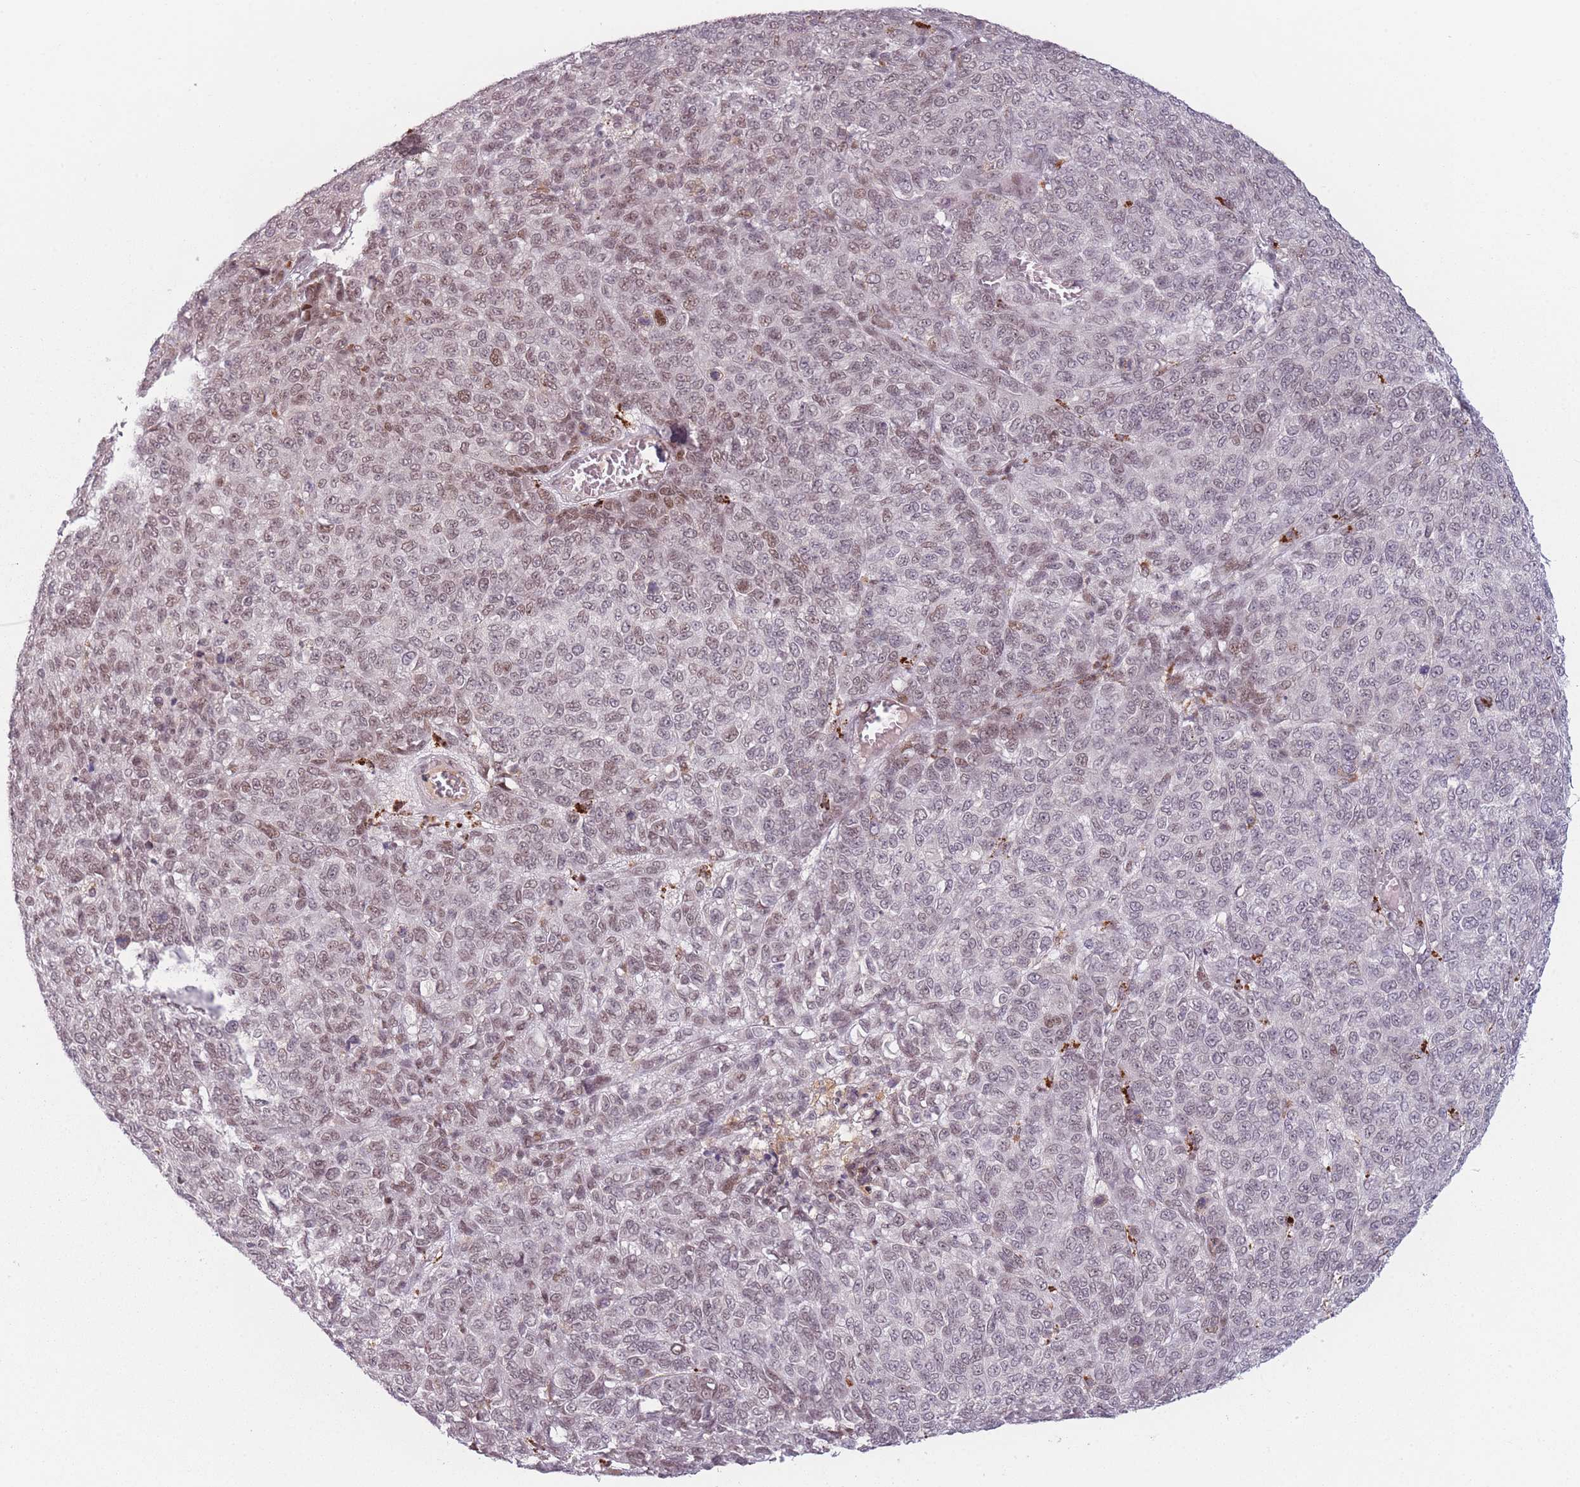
{"staining": {"intensity": "moderate", "quantity": "25%-75%", "location": "nuclear"}, "tissue": "melanoma", "cell_type": "Tumor cells", "image_type": "cancer", "snomed": [{"axis": "morphology", "description": "Malignant melanoma, NOS"}, {"axis": "topography", "description": "Skin"}], "caption": "Immunohistochemical staining of human melanoma demonstrates moderate nuclear protein expression in about 25%-75% of tumor cells. The staining was performed using DAB (3,3'-diaminobenzidine), with brown indicating positive protein expression. Nuclei are stained blue with hematoxylin.", "gene": "OR10C1", "patient": {"sex": "male", "age": 49}}